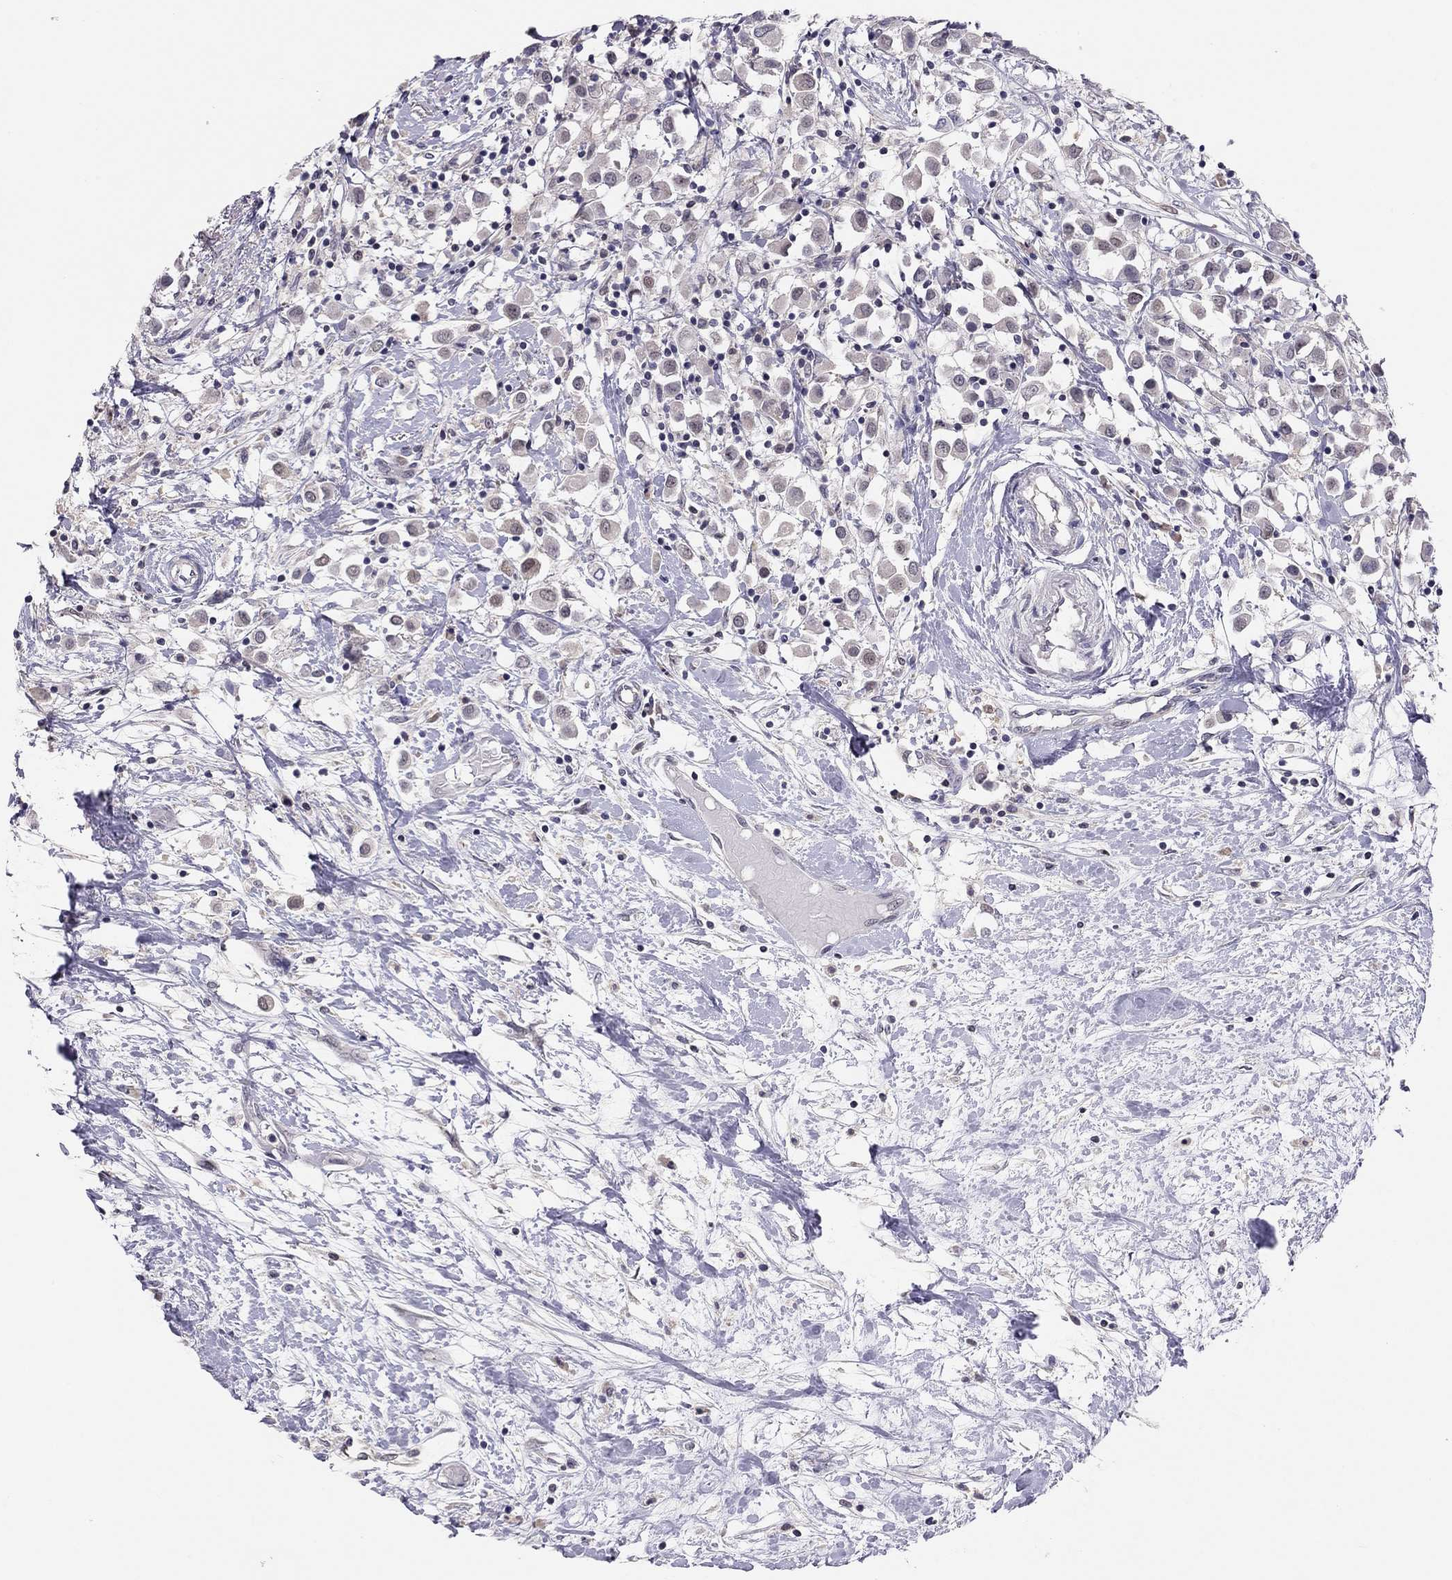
{"staining": {"intensity": "negative", "quantity": "none", "location": "none"}, "tissue": "breast cancer", "cell_type": "Tumor cells", "image_type": "cancer", "snomed": [{"axis": "morphology", "description": "Duct carcinoma"}, {"axis": "topography", "description": "Breast"}], "caption": "A high-resolution histopathology image shows immunohistochemistry (IHC) staining of breast cancer, which demonstrates no significant staining in tumor cells. (Immunohistochemistry (ihc), brightfield microscopy, high magnification).", "gene": "HSF2BP", "patient": {"sex": "female", "age": 61}}